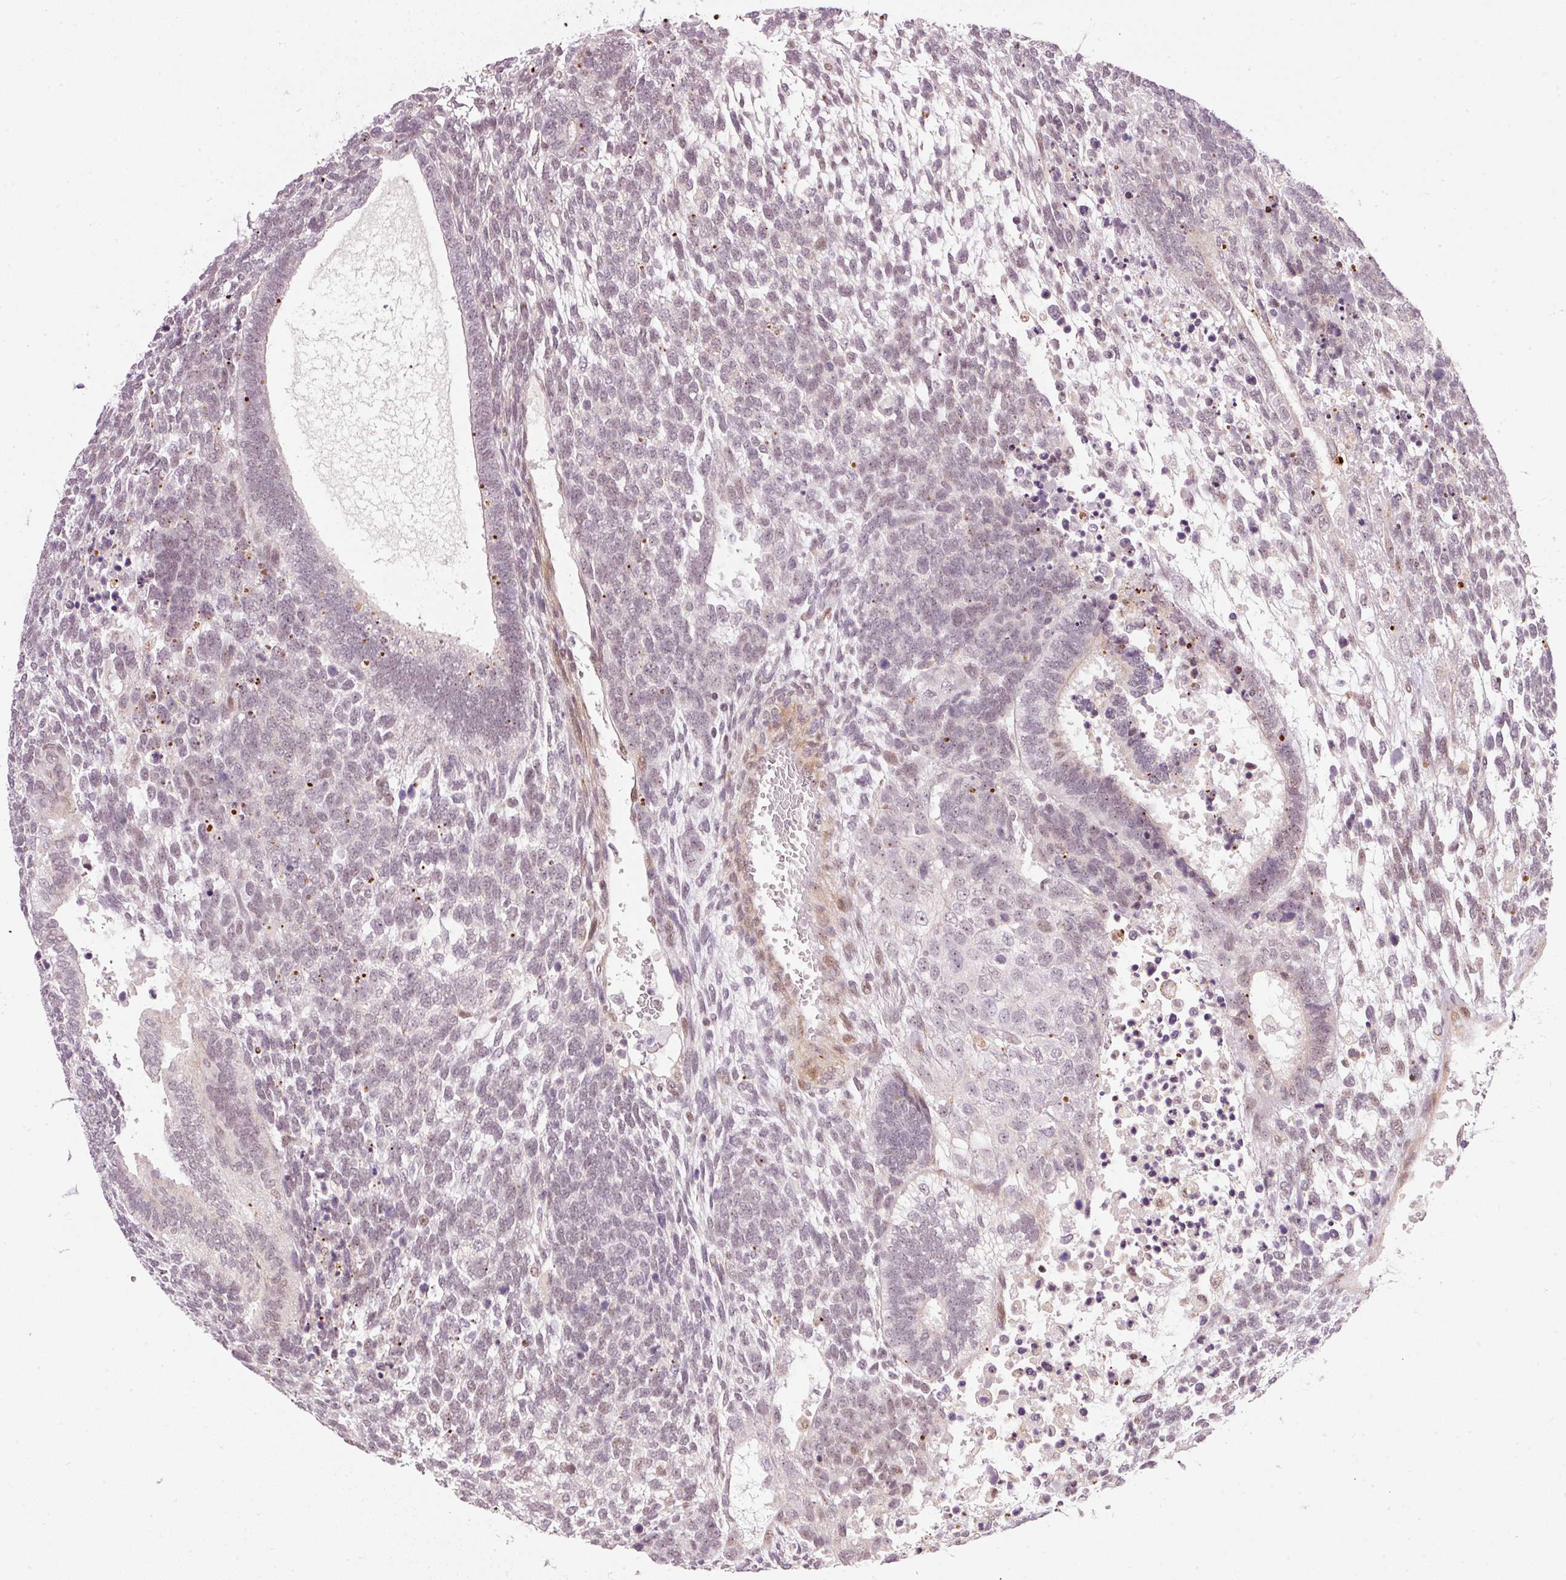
{"staining": {"intensity": "weak", "quantity": "25%-75%", "location": "nuclear"}, "tissue": "testis cancer", "cell_type": "Tumor cells", "image_type": "cancer", "snomed": [{"axis": "morphology", "description": "Carcinoma, Embryonal, NOS"}, {"axis": "topography", "description": "Testis"}], "caption": "Brown immunohistochemical staining in embryonal carcinoma (testis) shows weak nuclear expression in about 25%-75% of tumor cells.", "gene": "MXRA8", "patient": {"sex": "male", "age": 23}}